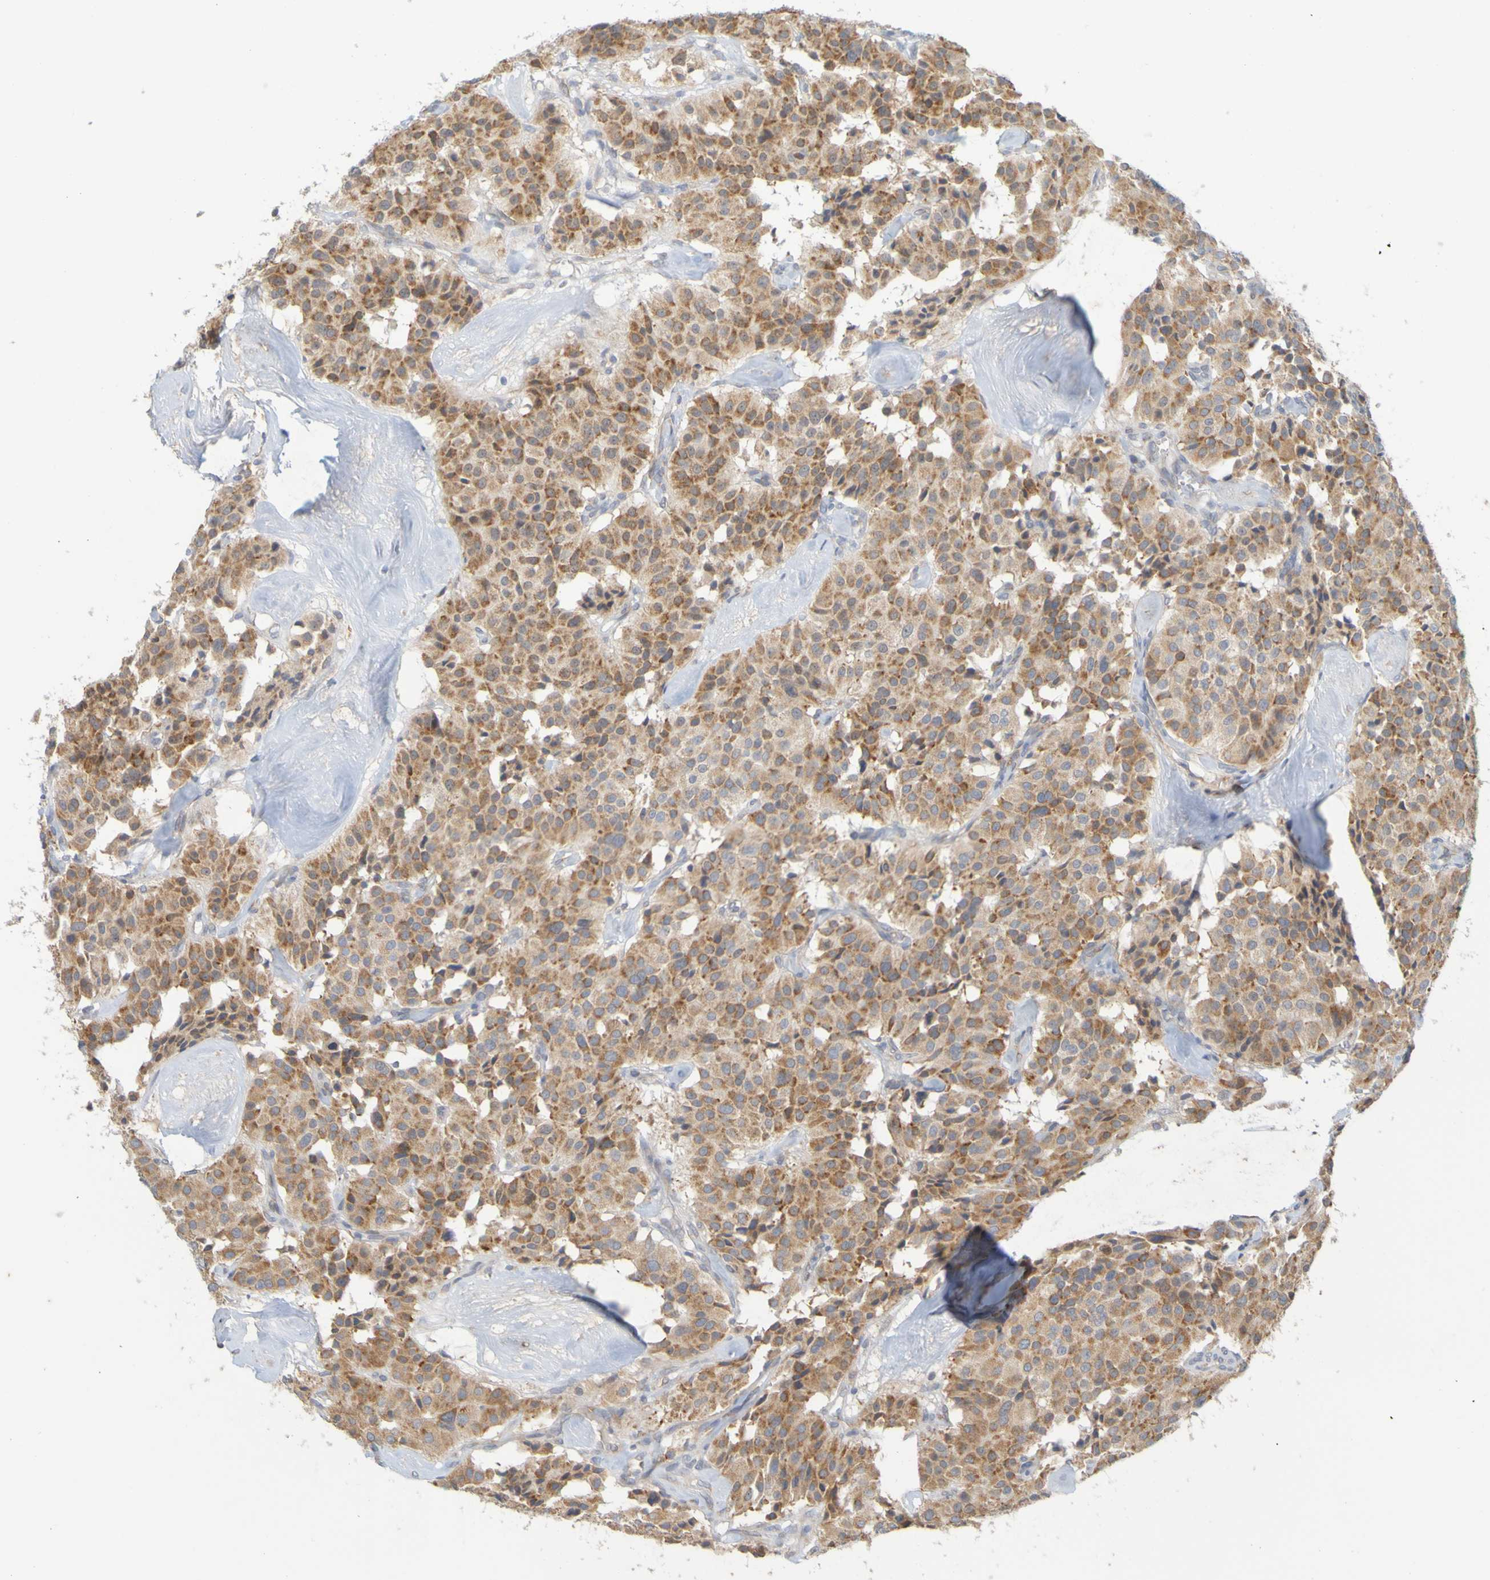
{"staining": {"intensity": "moderate", "quantity": ">75%", "location": "cytoplasmic/membranous"}, "tissue": "carcinoid", "cell_type": "Tumor cells", "image_type": "cancer", "snomed": [{"axis": "morphology", "description": "Carcinoid, malignant, NOS"}, {"axis": "topography", "description": "Lung"}], "caption": "Protein staining of carcinoid tissue exhibits moderate cytoplasmic/membranous expression in approximately >75% of tumor cells.", "gene": "MOGS", "patient": {"sex": "male", "age": 30}}